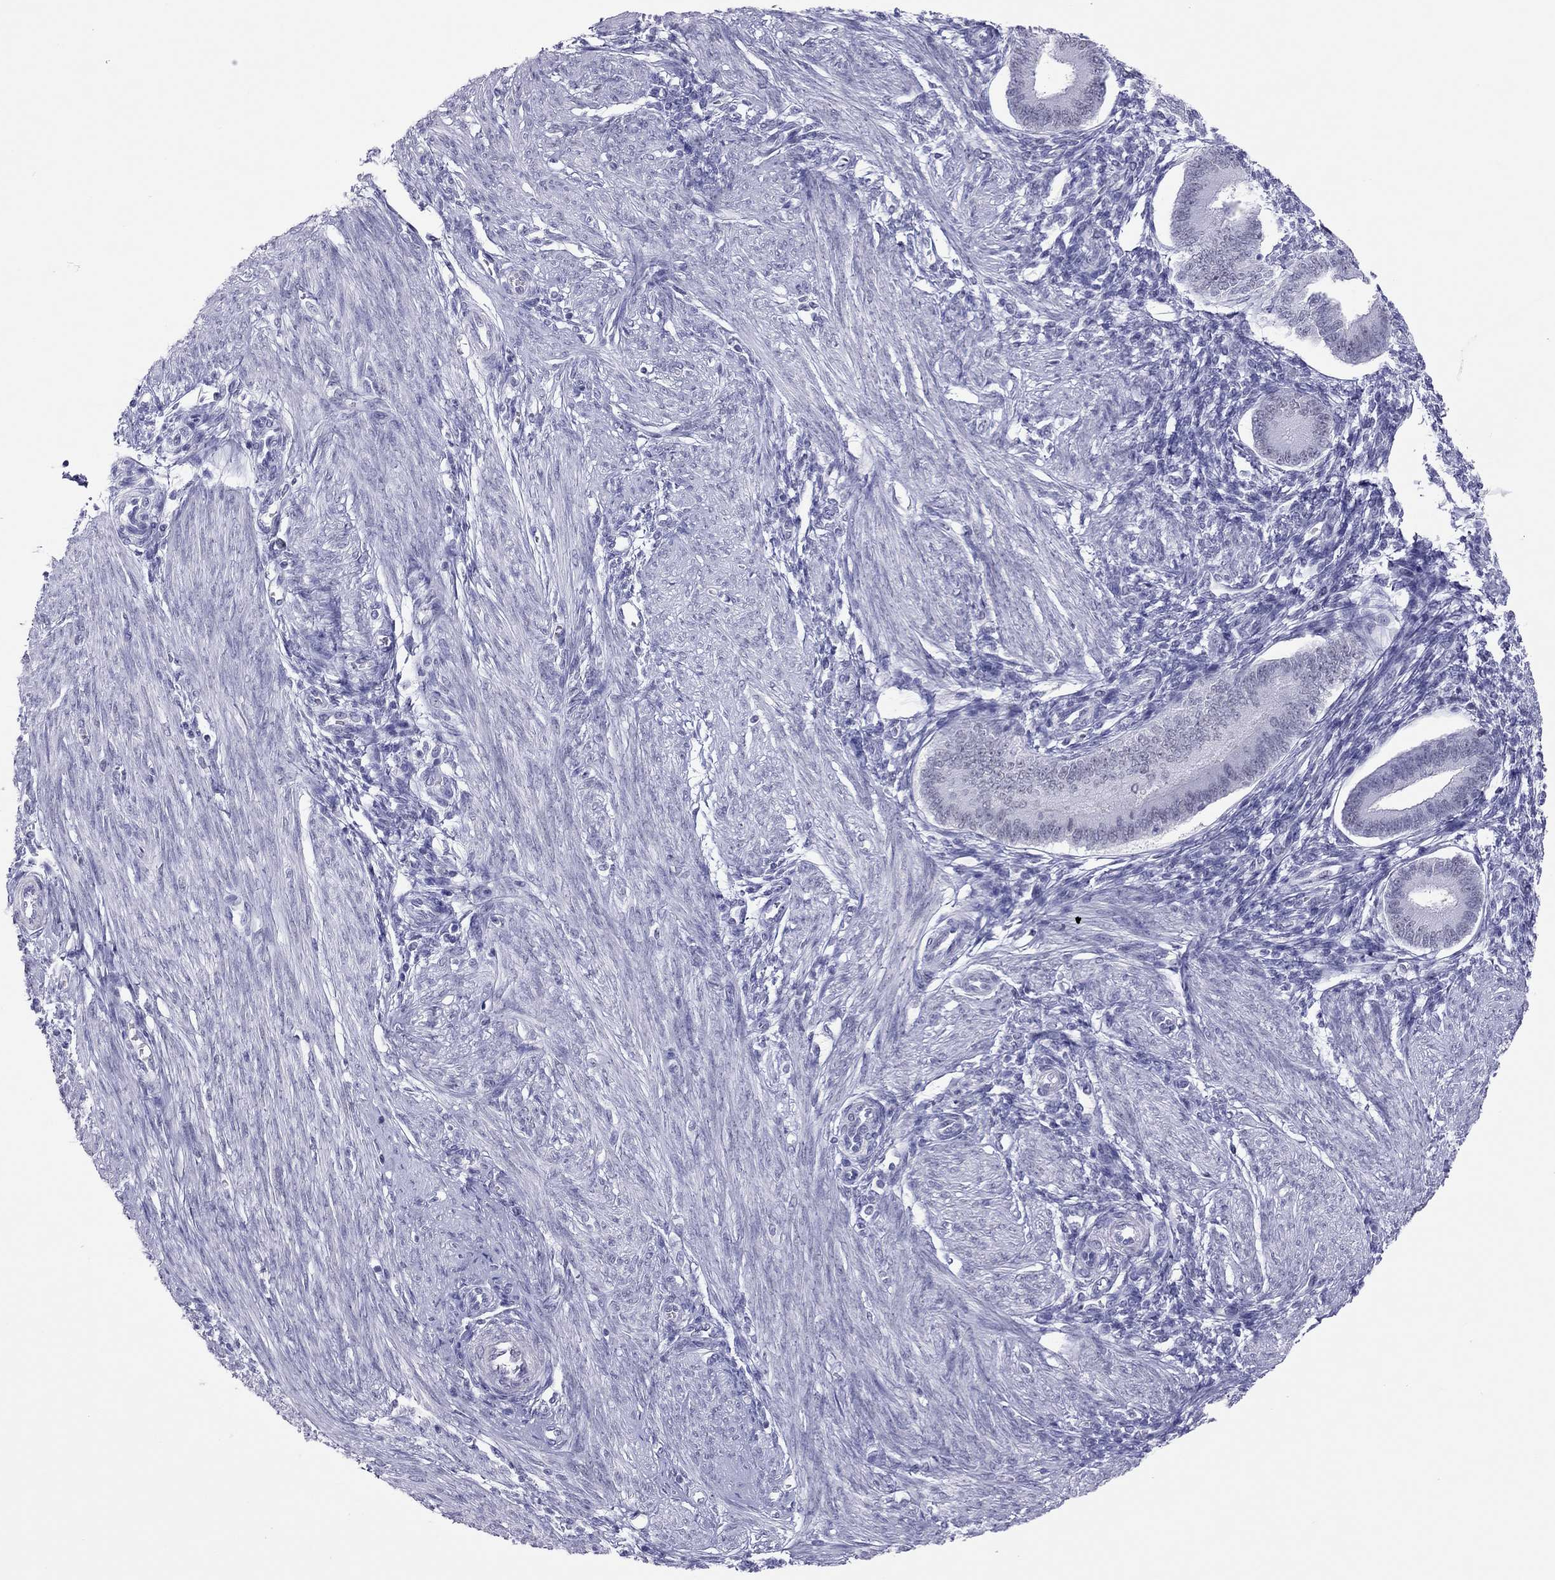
{"staining": {"intensity": "negative", "quantity": "none", "location": "none"}, "tissue": "endometrium", "cell_type": "Cells in endometrial stroma", "image_type": "normal", "snomed": [{"axis": "morphology", "description": "Normal tissue, NOS"}, {"axis": "topography", "description": "Endometrium"}], "caption": "Benign endometrium was stained to show a protein in brown. There is no significant staining in cells in endometrial stroma. The staining is performed using DAB brown chromogen with nuclei counter-stained in using hematoxylin.", "gene": "JHY", "patient": {"sex": "female", "age": 39}}